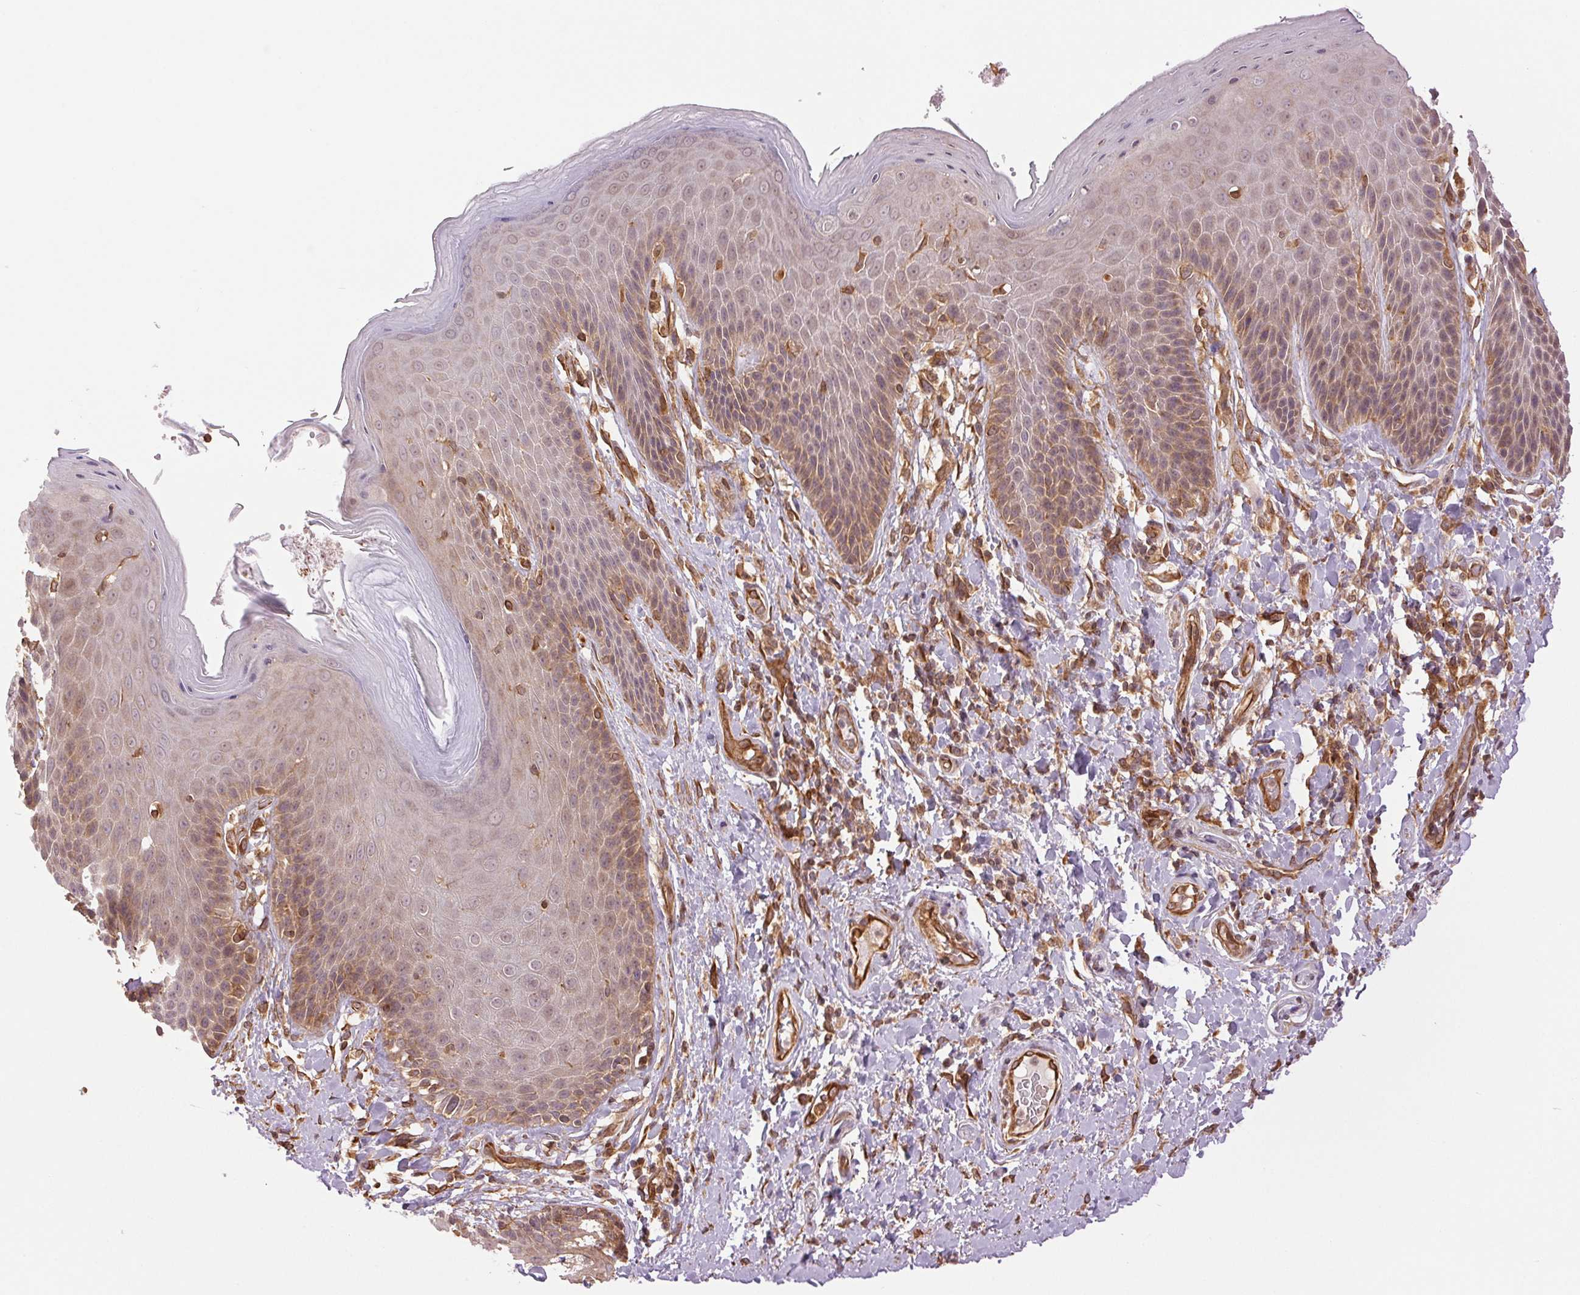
{"staining": {"intensity": "moderate", "quantity": "25%-75%", "location": "cytoplasmic/membranous"}, "tissue": "skin", "cell_type": "Epidermal cells", "image_type": "normal", "snomed": [{"axis": "morphology", "description": "Normal tissue, NOS"}, {"axis": "topography", "description": "Anal"}, {"axis": "topography", "description": "Peripheral nerve tissue"}], "caption": "A micrograph showing moderate cytoplasmic/membranous staining in about 25%-75% of epidermal cells in benign skin, as visualized by brown immunohistochemical staining.", "gene": "STARD7", "patient": {"sex": "male", "age": 51}}